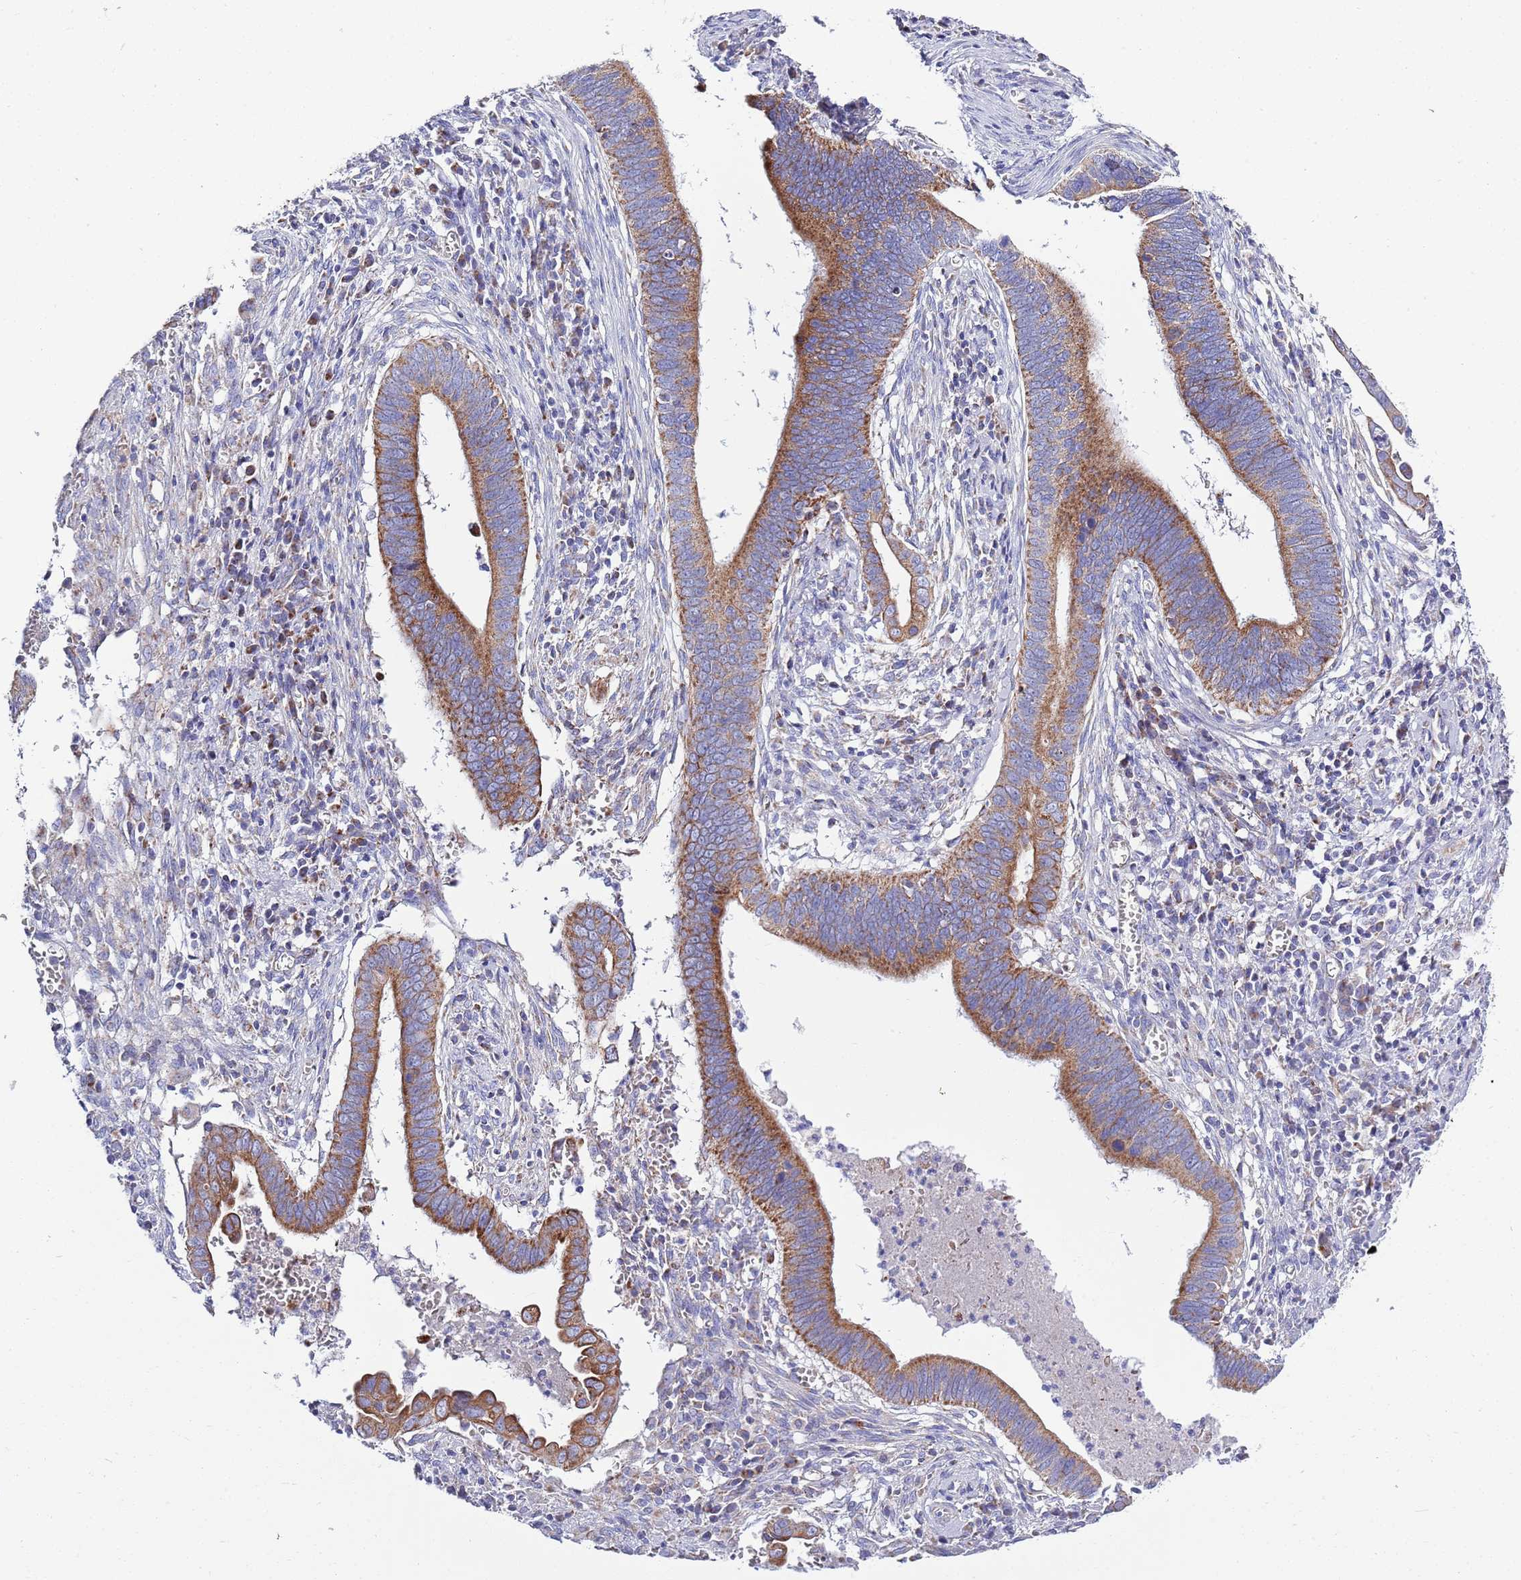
{"staining": {"intensity": "moderate", "quantity": ">75%", "location": "cytoplasmic/membranous"}, "tissue": "cervical cancer", "cell_type": "Tumor cells", "image_type": "cancer", "snomed": [{"axis": "morphology", "description": "Adenocarcinoma, NOS"}, {"axis": "topography", "description": "Cervix"}], "caption": "Tumor cells display moderate cytoplasmic/membranous staining in about >75% of cells in adenocarcinoma (cervical).", "gene": "EMC8", "patient": {"sex": "female", "age": 42}}